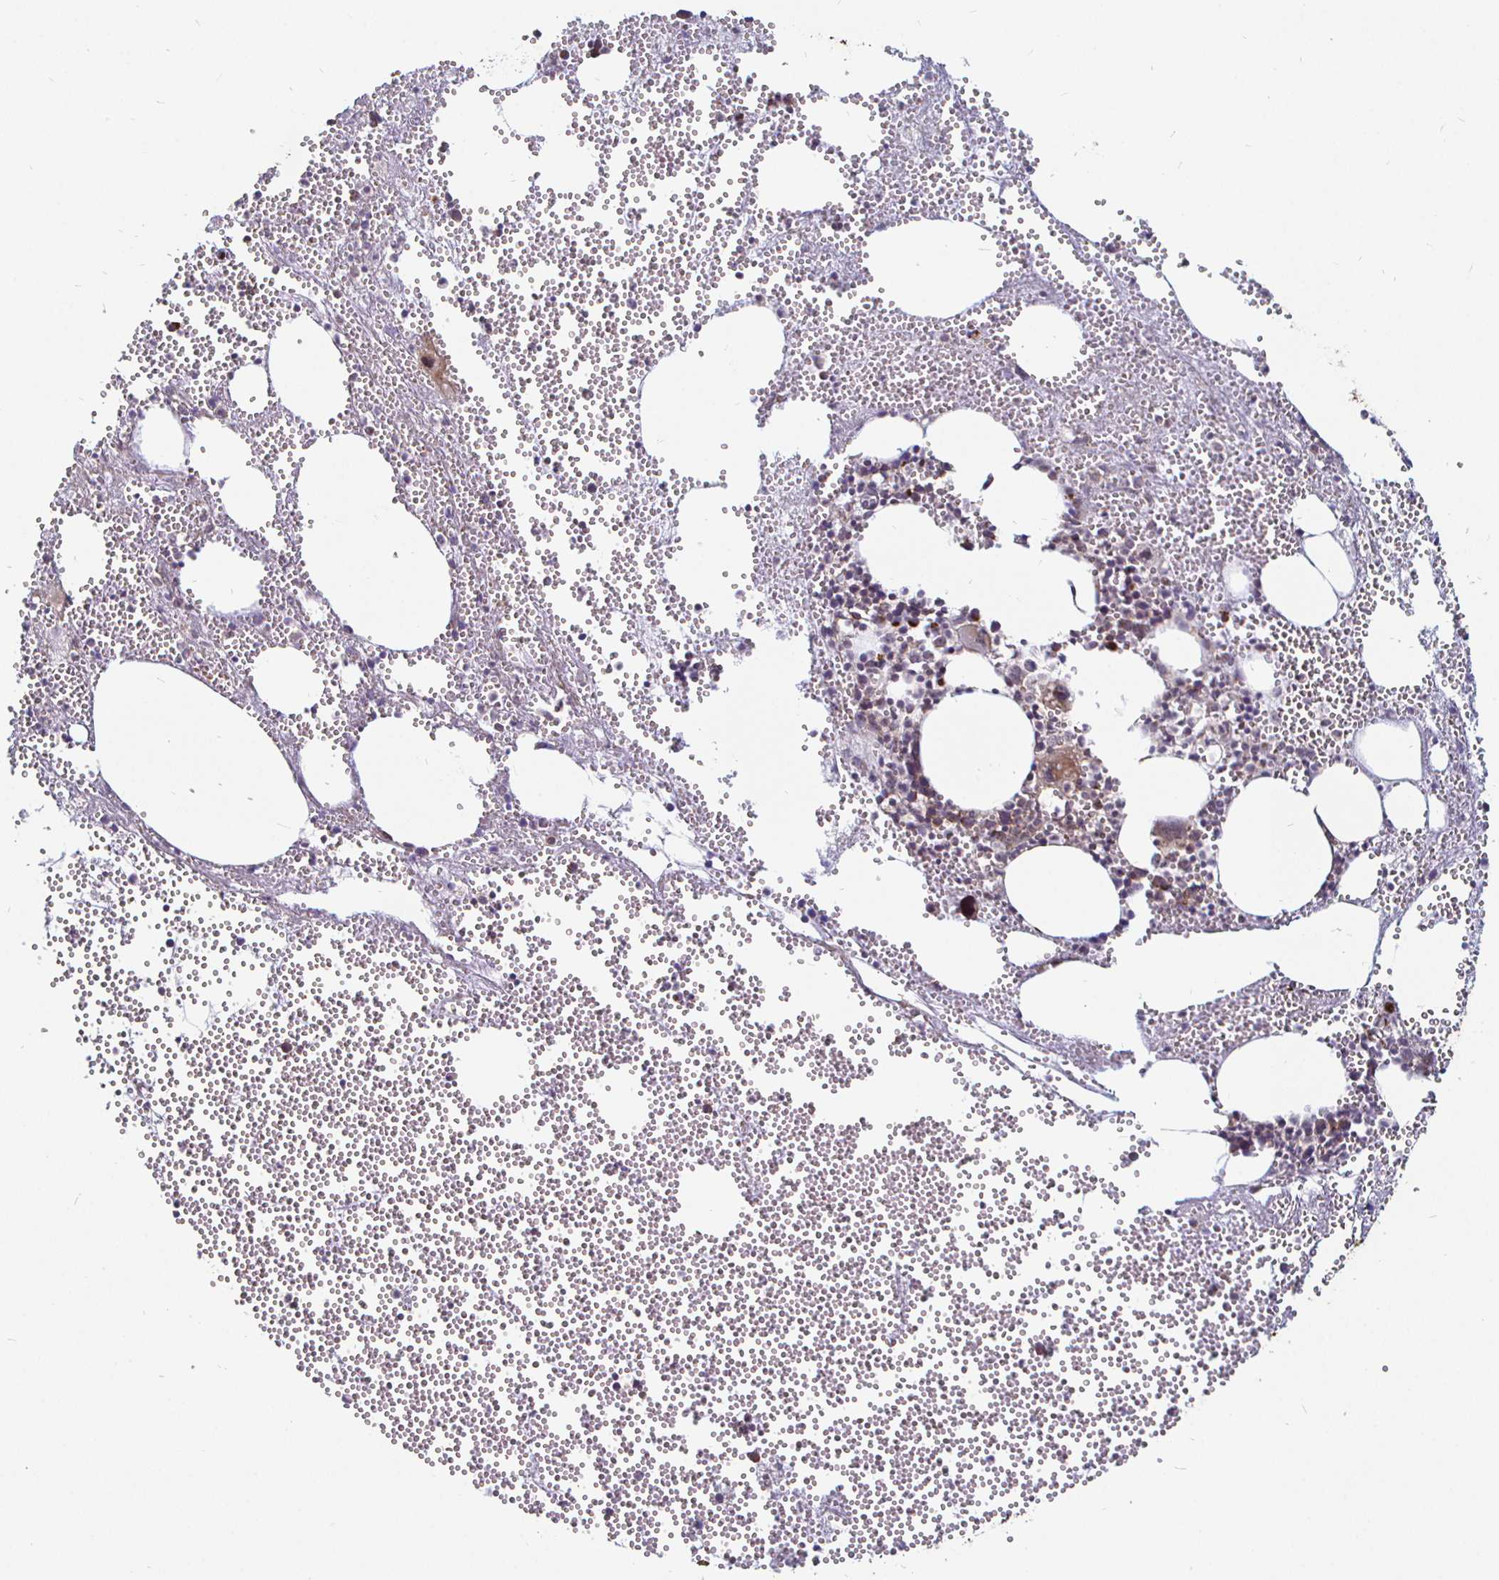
{"staining": {"intensity": "strong", "quantity": "<25%", "location": "cytoplasmic/membranous"}, "tissue": "bone marrow", "cell_type": "Hematopoietic cells", "image_type": "normal", "snomed": [{"axis": "morphology", "description": "Normal tissue, NOS"}, {"axis": "topography", "description": "Bone marrow"}], "caption": "Approximately <25% of hematopoietic cells in normal bone marrow exhibit strong cytoplasmic/membranous protein positivity as visualized by brown immunohistochemical staining.", "gene": "ATG3", "patient": {"sex": "female", "age": 80}}